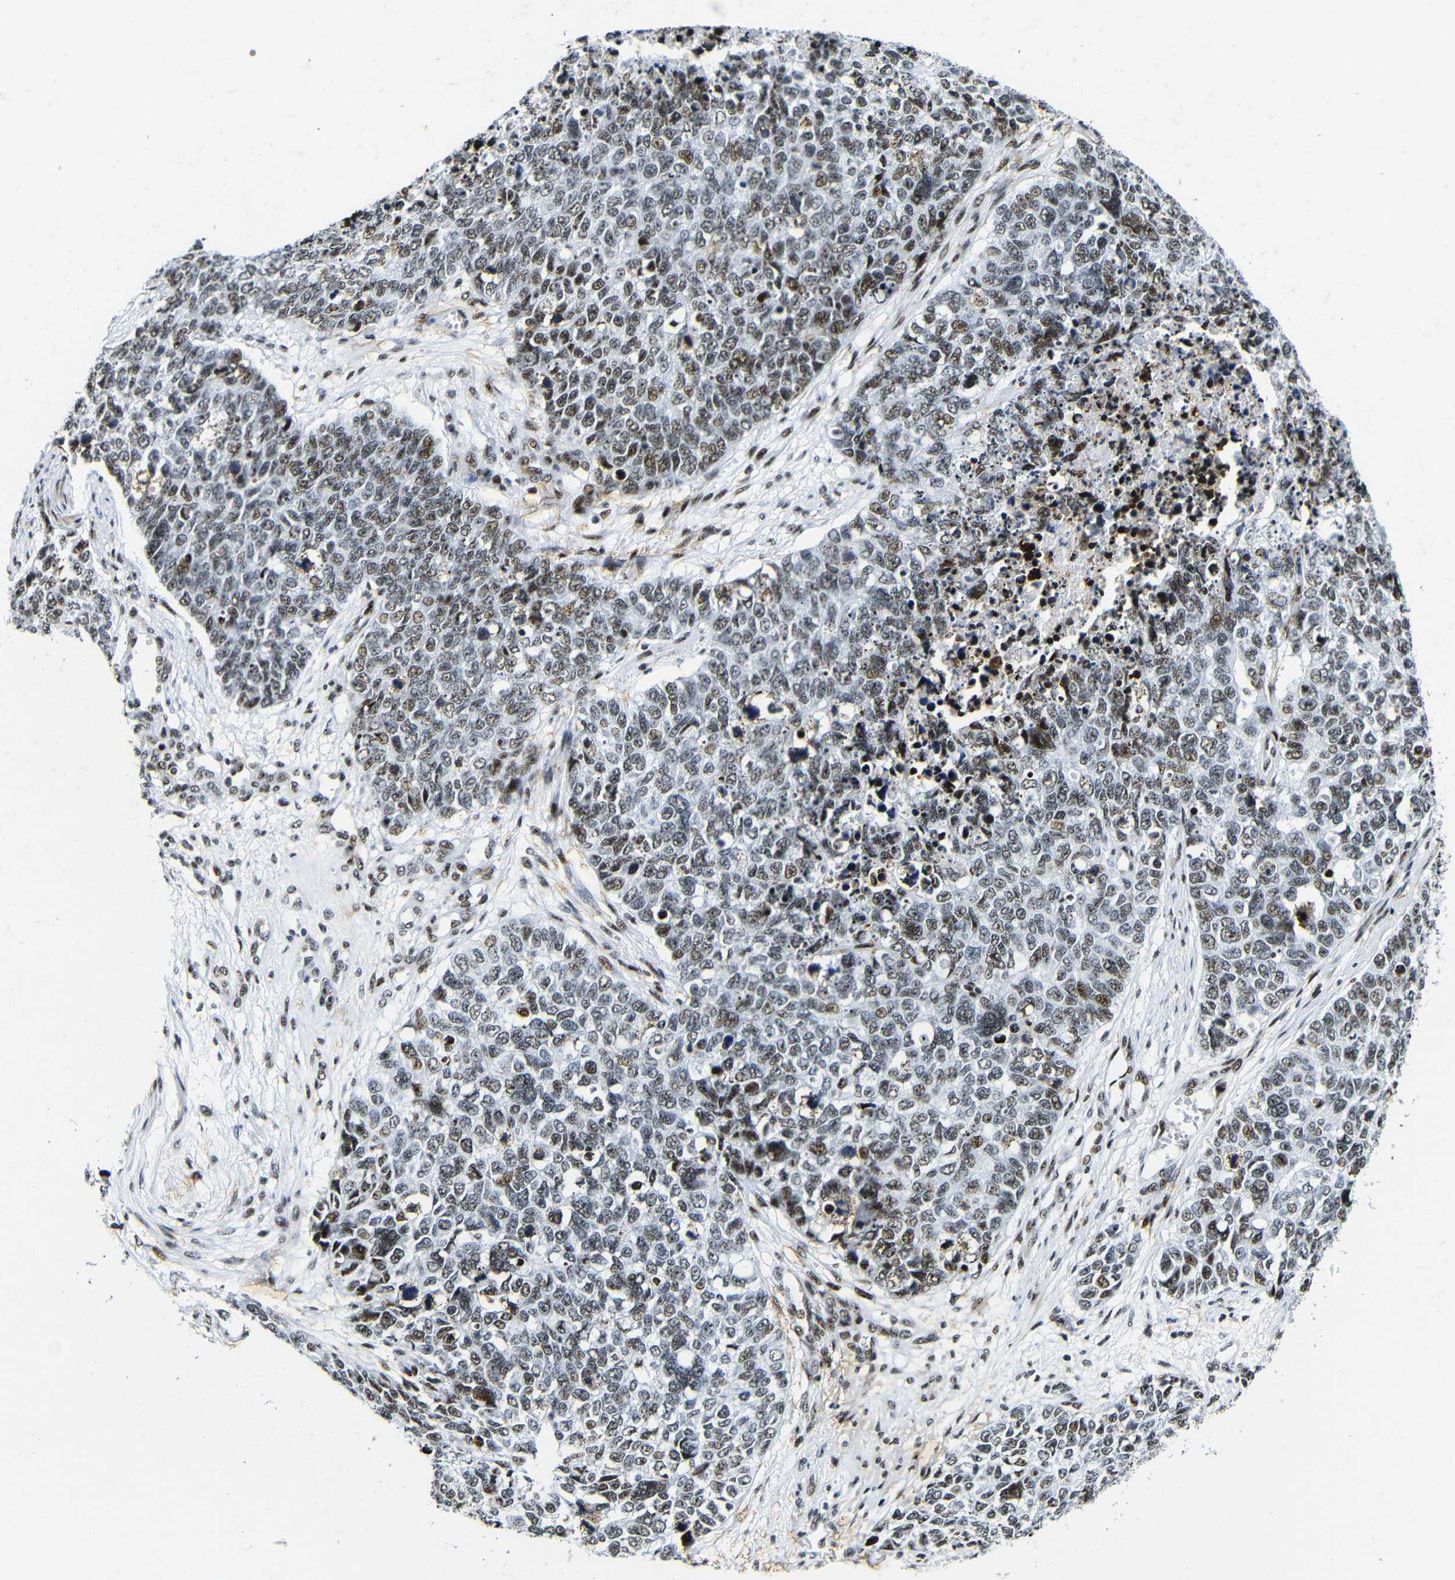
{"staining": {"intensity": "moderate", "quantity": "25%-75%", "location": "nuclear"}, "tissue": "cervical cancer", "cell_type": "Tumor cells", "image_type": "cancer", "snomed": [{"axis": "morphology", "description": "Squamous cell carcinoma, NOS"}, {"axis": "topography", "description": "Cervix"}], "caption": "High-magnification brightfield microscopy of squamous cell carcinoma (cervical) stained with DAB (3,3'-diaminobenzidine) (brown) and counterstained with hematoxylin (blue). tumor cells exhibit moderate nuclear positivity is seen in approximately25%-75% of cells.", "gene": "SRSF1", "patient": {"sex": "female", "age": 63}}